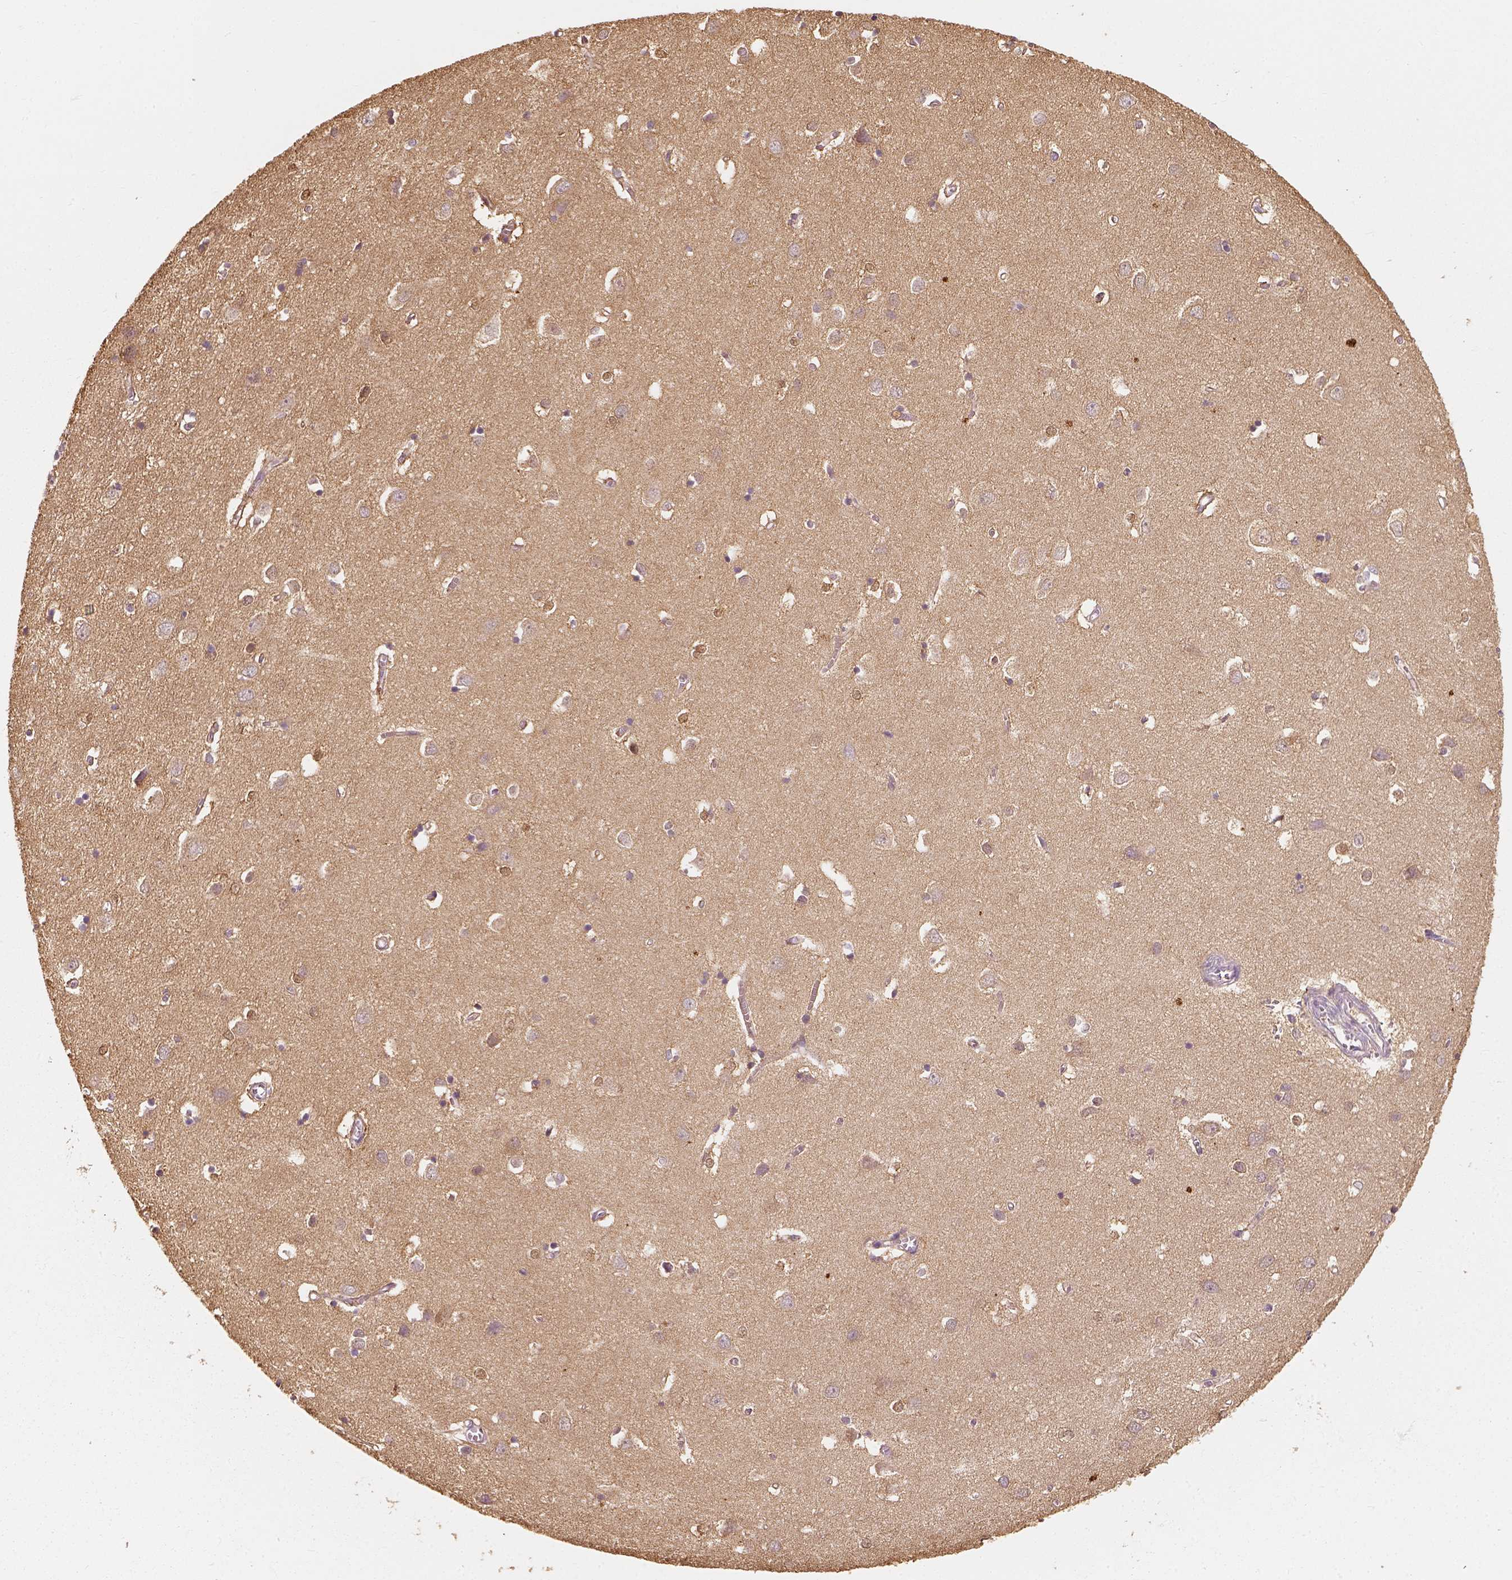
{"staining": {"intensity": "negative", "quantity": "none", "location": "none"}, "tissue": "cerebral cortex", "cell_type": "Endothelial cells", "image_type": "normal", "snomed": [{"axis": "morphology", "description": "Normal tissue, NOS"}, {"axis": "topography", "description": "Cerebral cortex"}], "caption": "Endothelial cells show no significant protein staining in unremarkable cerebral cortex.", "gene": "SQSTM1", "patient": {"sex": "male", "age": 70}}